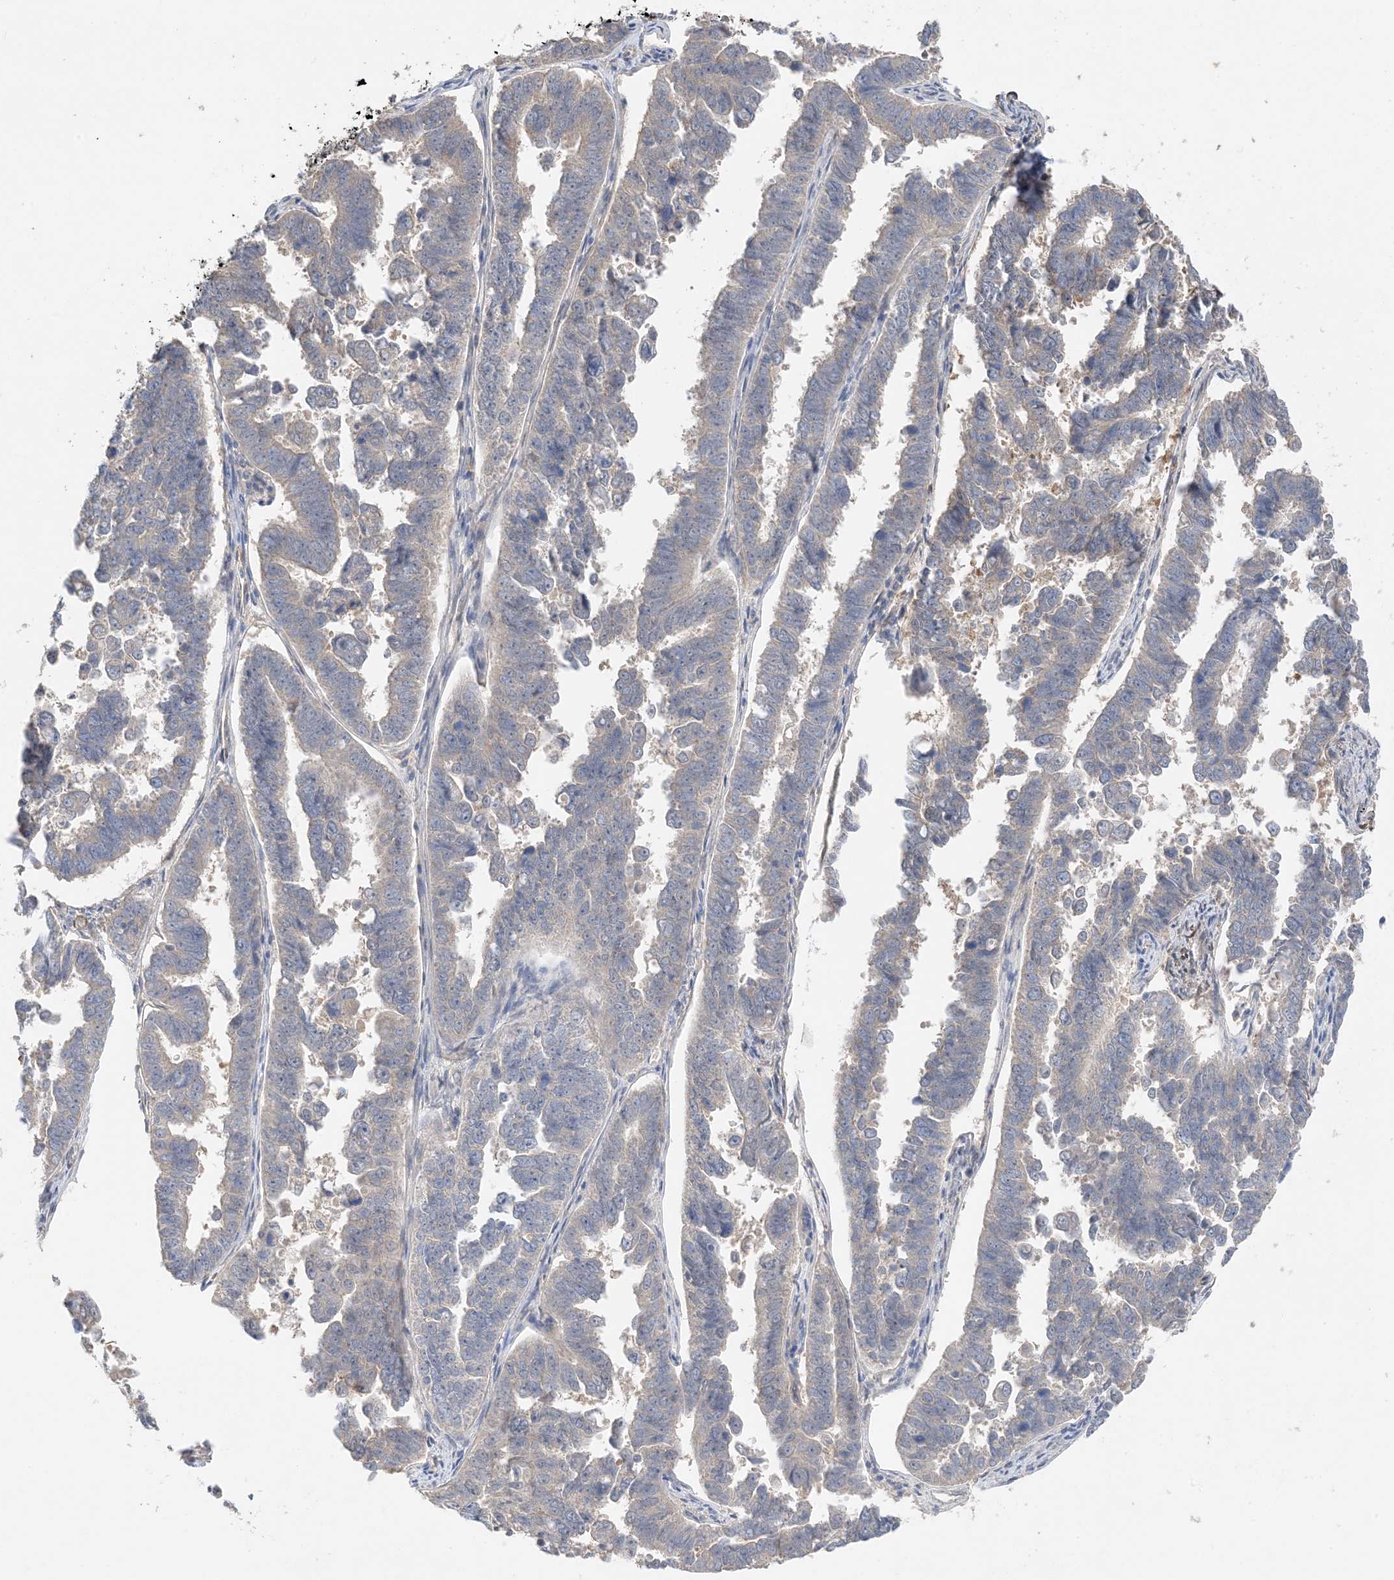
{"staining": {"intensity": "weak", "quantity": "25%-75%", "location": "cytoplasmic/membranous"}, "tissue": "endometrial cancer", "cell_type": "Tumor cells", "image_type": "cancer", "snomed": [{"axis": "morphology", "description": "Adenocarcinoma, NOS"}, {"axis": "topography", "description": "Endometrium"}], "caption": "The histopathology image demonstrates immunohistochemical staining of endometrial cancer. There is weak cytoplasmic/membranous staining is seen in approximately 25%-75% of tumor cells.", "gene": "KIFBP", "patient": {"sex": "female", "age": 75}}